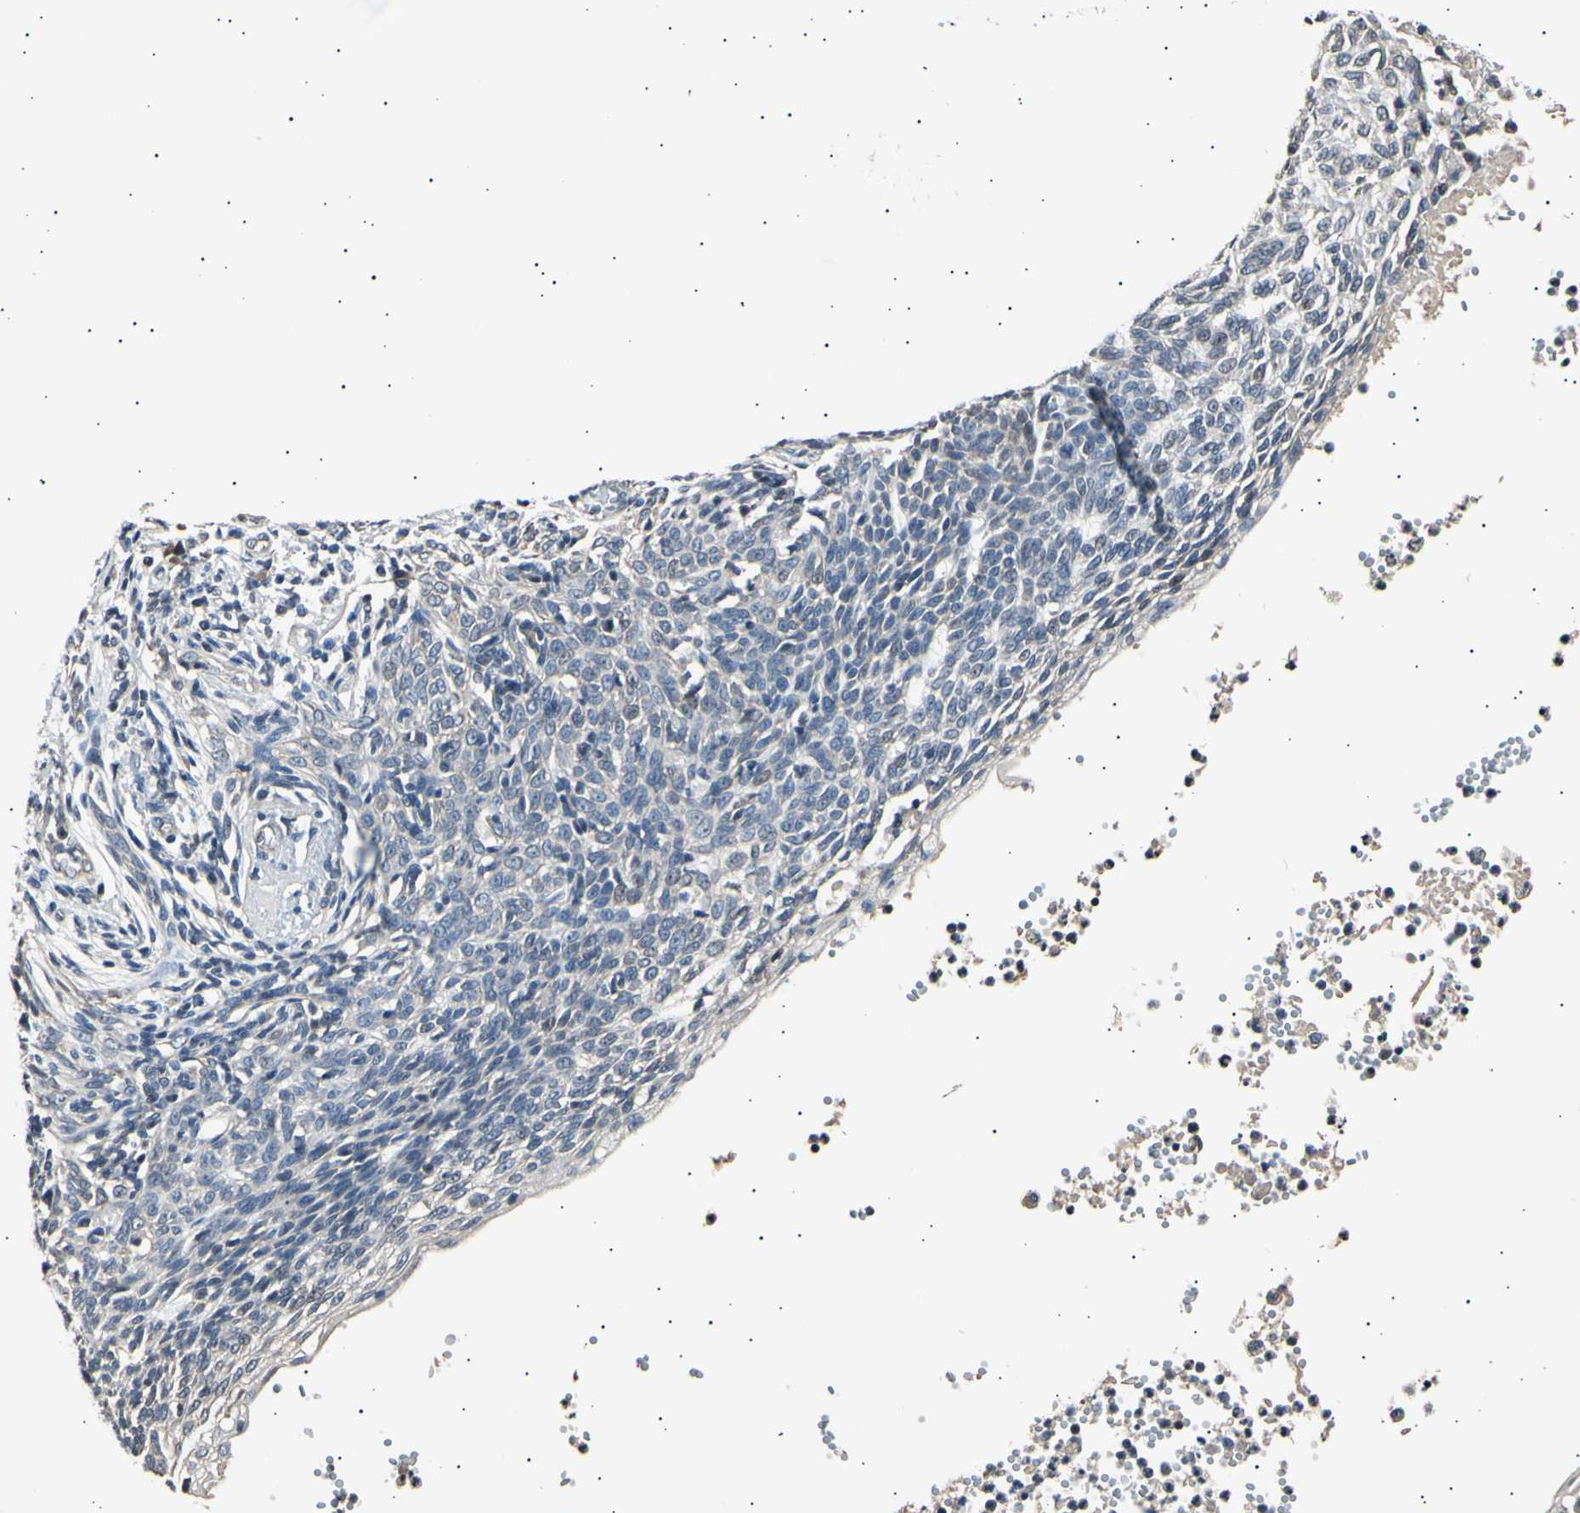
{"staining": {"intensity": "negative", "quantity": "none", "location": "none"}, "tissue": "skin cancer", "cell_type": "Tumor cells", "image_type": "cancer", "snomed": [{"axis": "morphology", "description": "Normal tissue, NOS"}, {"axis": "morphology", "description": "Basal cell carcinoma"}, {"axis": "topography", "description": "Skin"}], "caption": "This is an immunohistochemistry (IHC) micrograph of human basal cell carcinoma (skin). There is no staining in tumor cells.", "gene": "AK1", "patient": {"sex": "male", "age": 87}}